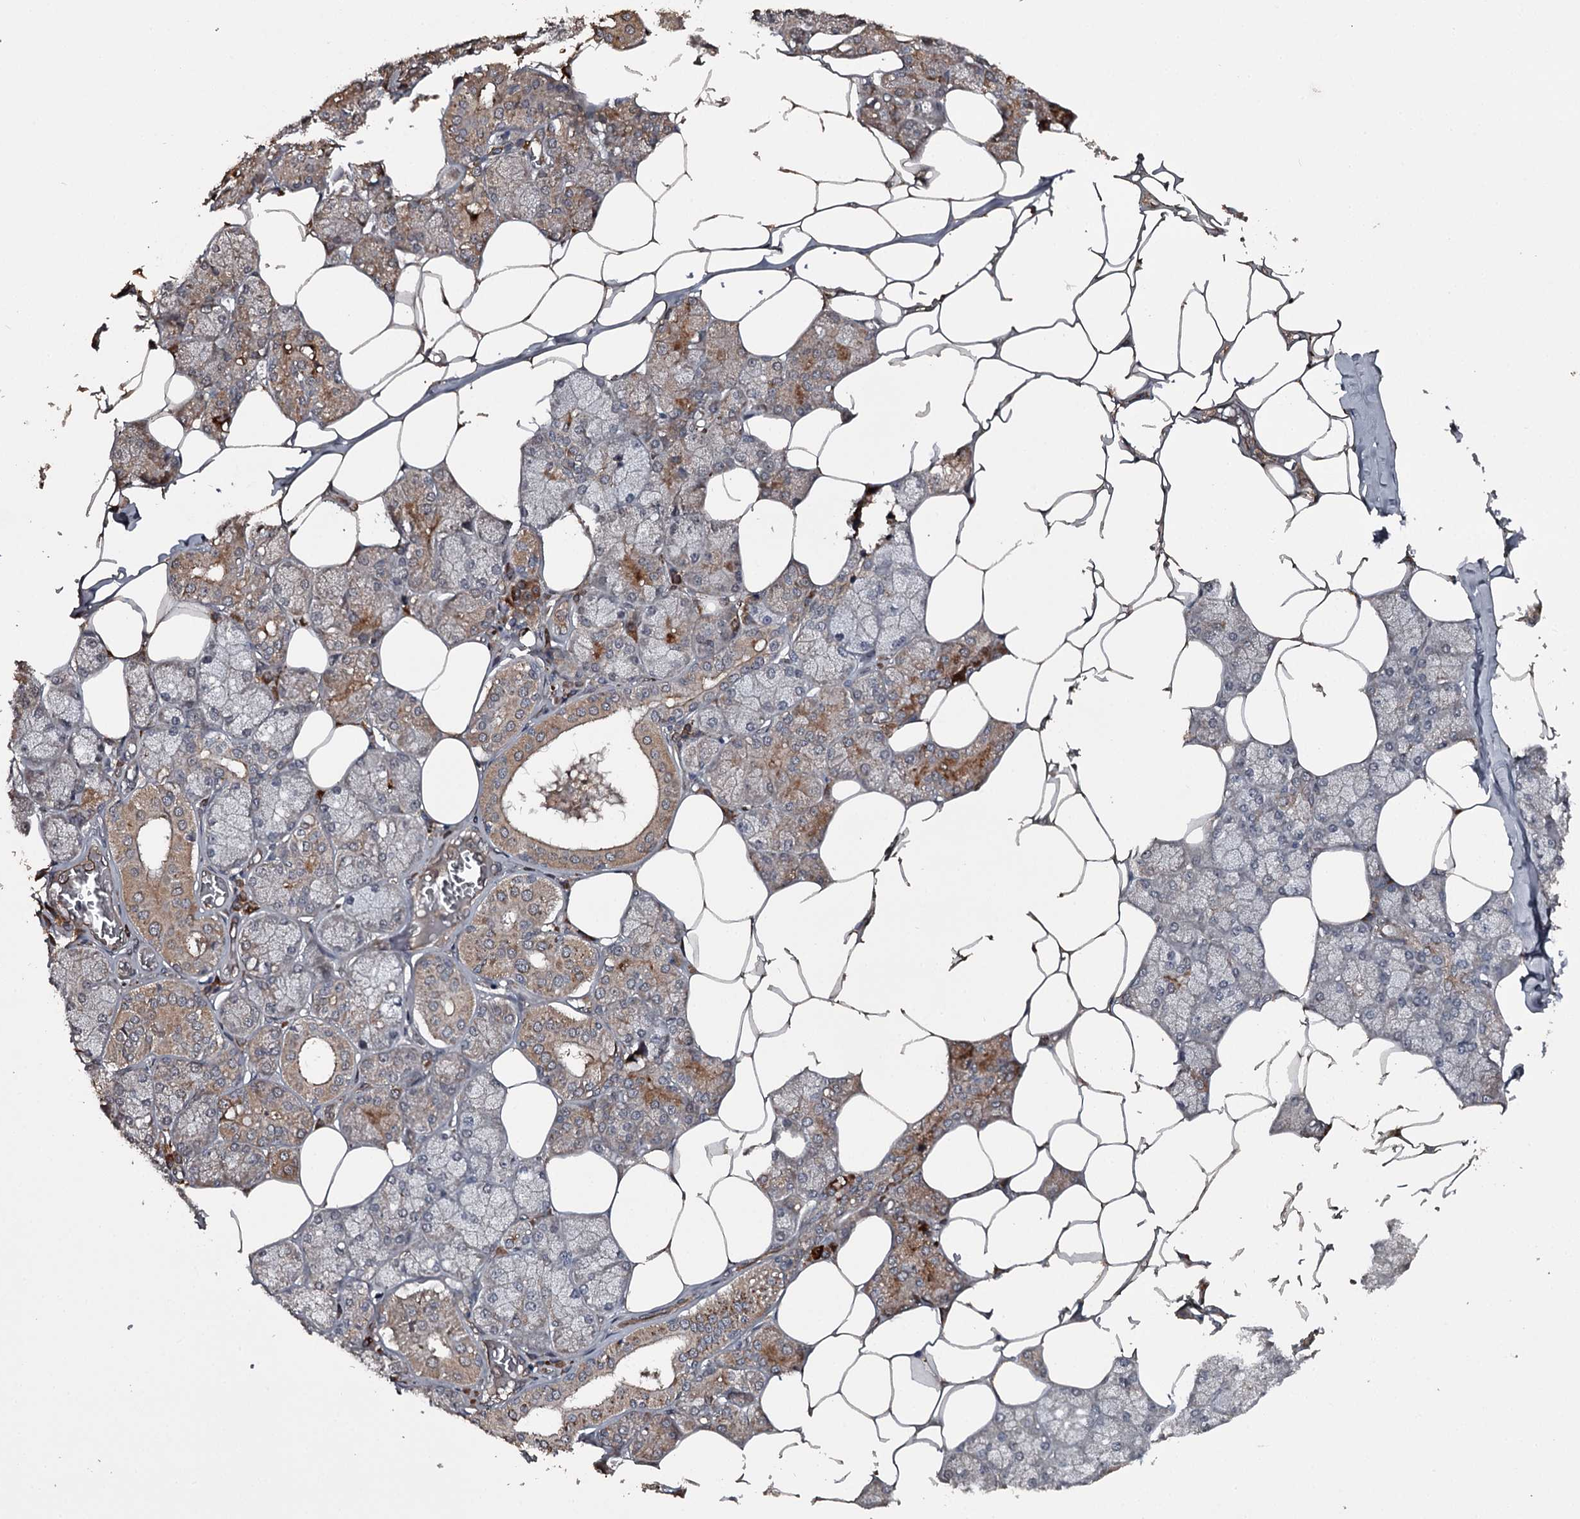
{"staining": {"intensity": "strong", "quantity": "25%-75%", "location": "cytoplasmic/membranous"}, "tissue": "salivary gland", "cell_type": "Glandular cells", "image_type": "normal", "snomed": [{"axis": "morphology", "description": "Normal tissue, NOS"}, {"axis": "topography", "description": "Salivary gland"}], "caption": "Unremarkable salivary gland shows strong cytoplasmic/membranous expression in about 25%-75% of glandular cells, visualized by immunohistochemistry.", "gene": "RAB21", "patient": {"sex": "male", "age": 62}}